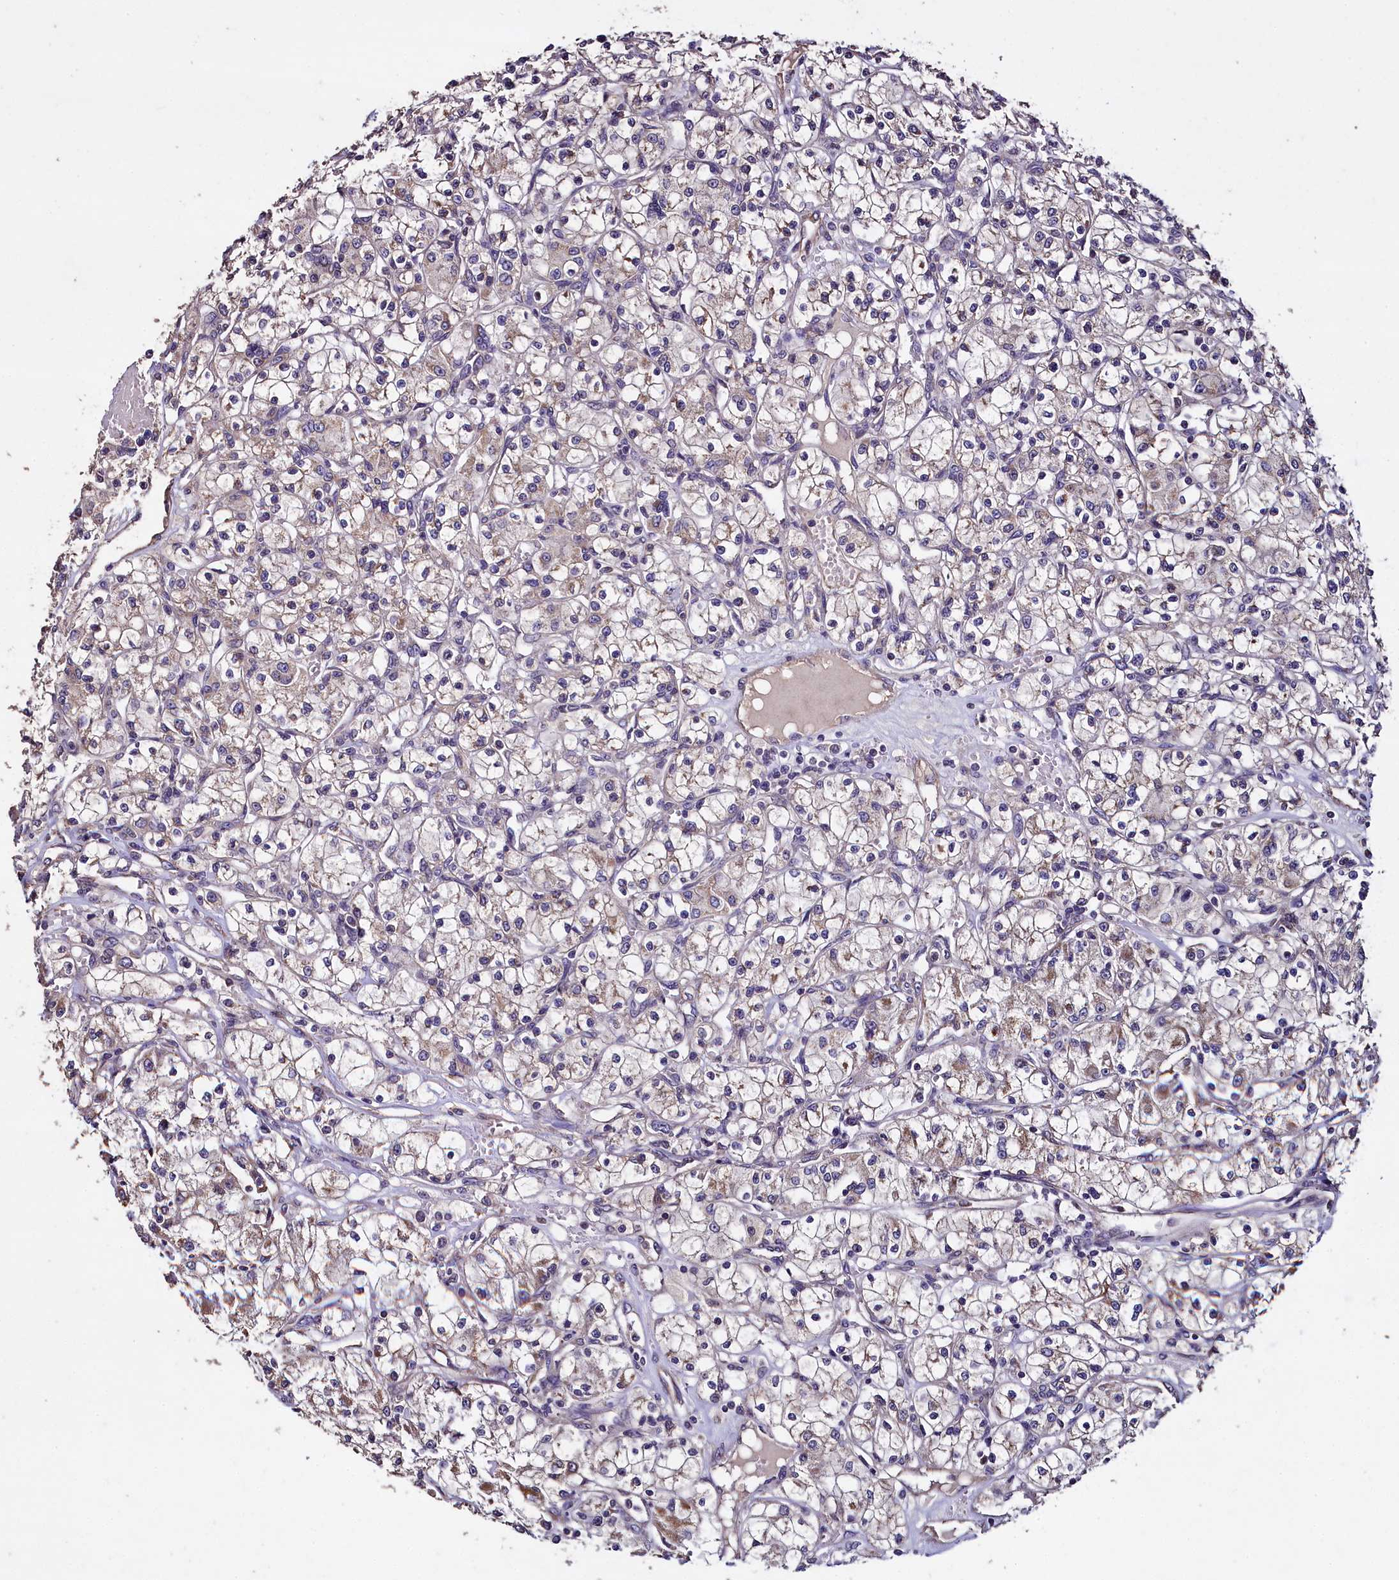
{"staining": {"intensity": "negative", "quantity": "none", "location": "none"}, "tissue": "renal cancer", "cell_type": "Tumor cells", "image_type": "cancer", "snomed": [{"axis": "morphology", "description": "Adenocarcinoma, NOS"}, {"axis": "topography", "description": "Kidney"}], "caption": "Tumor cells show no significant protein expression in renal cancer.", "gene": "COQ9", "patient": {"sex": "female", "age": 59}}